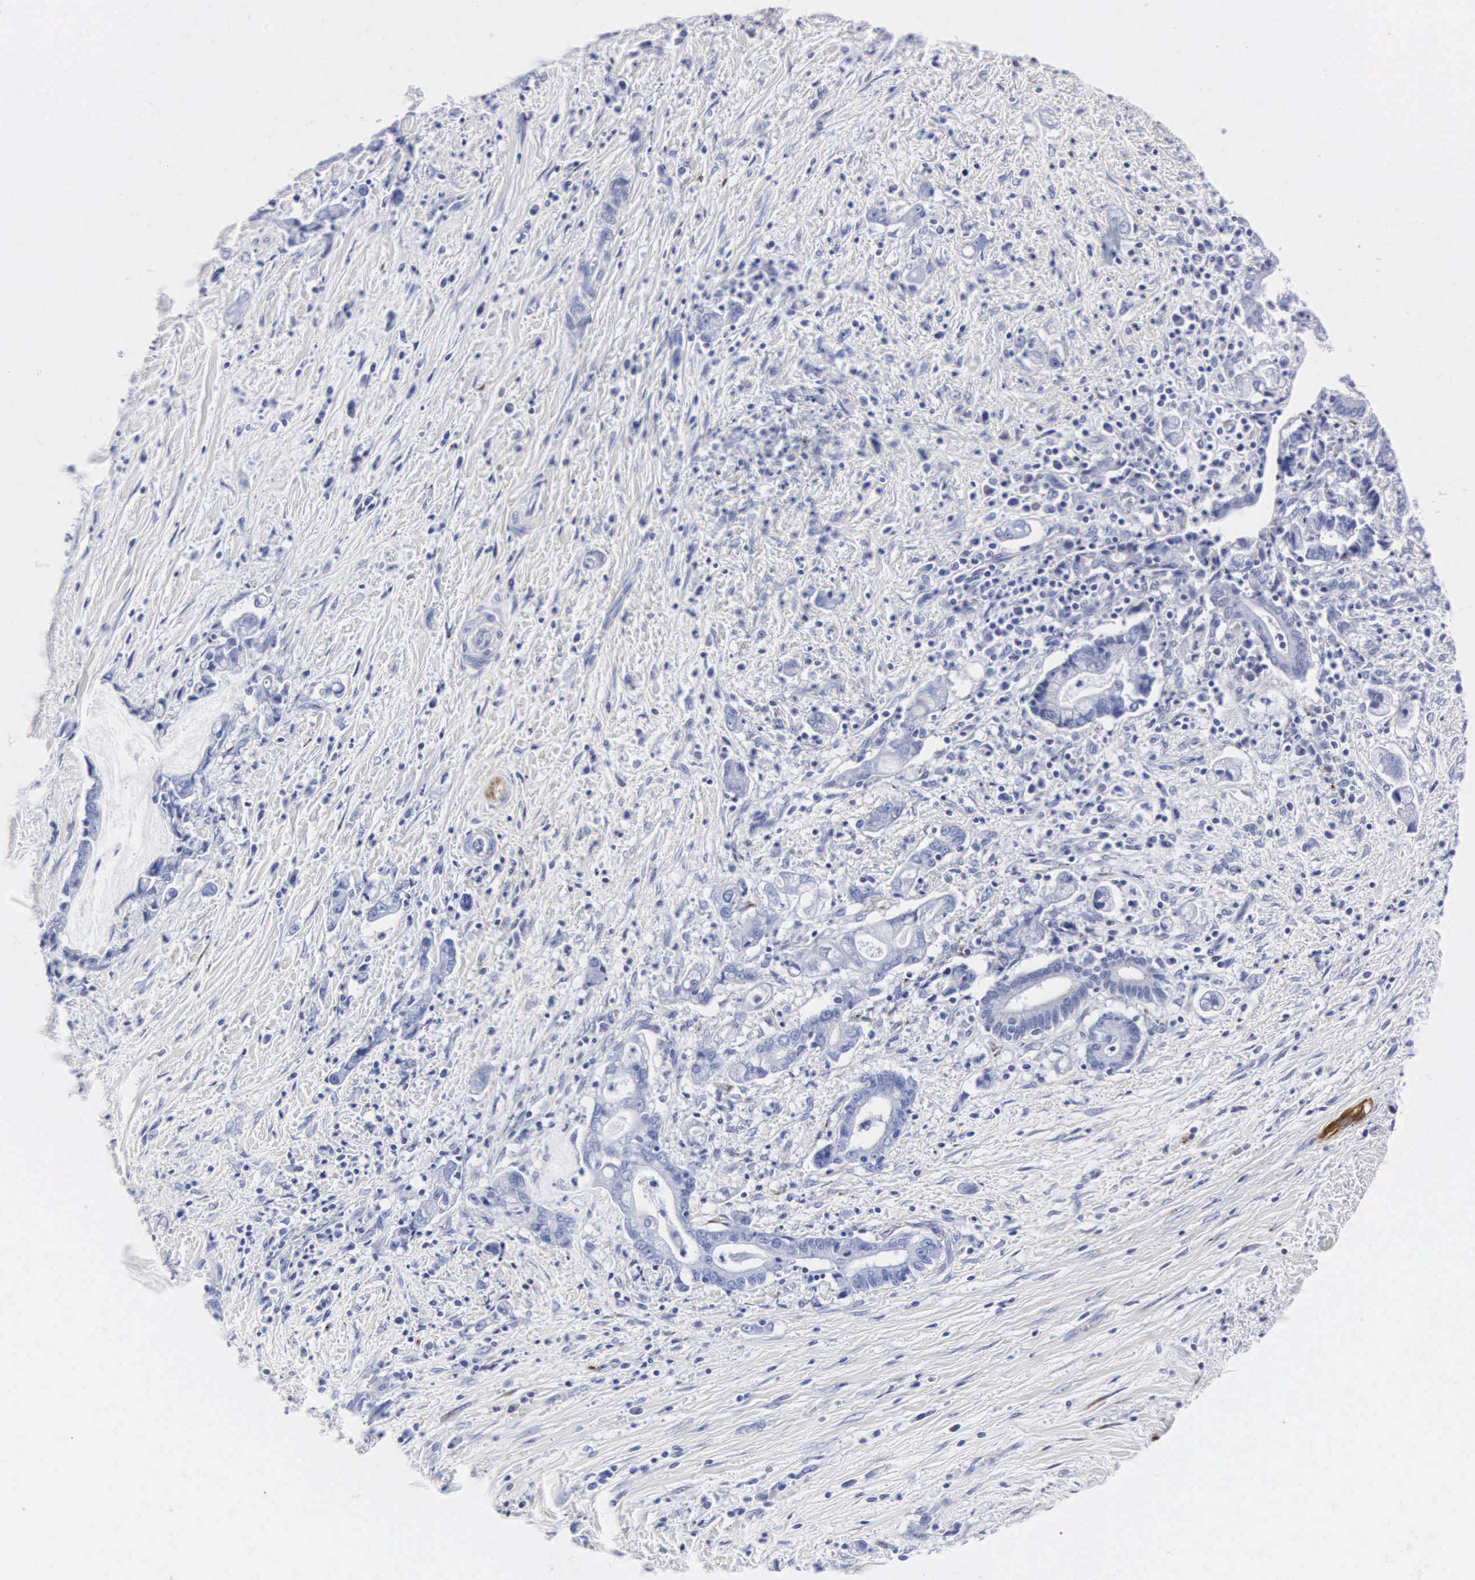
{"staining": {"intensity": "negative", "quantity": "none", "location": "none"}, "tissue": "liver cancer", "cell_type": "Tumor cells", "image_type": "cancer", "snomed": [{"axis": "morphology", "description": "Cholangiocarcinoma"}, {"axis": "topography", "description": "Liver"}], "caption": "Tumor cells are negative for brown protein staining in liver cancer. (Brightfield microscopy of DAB IHC at high magnification).", "gene": "ENO2", "patient": {"sex": "male", "age": 57}}